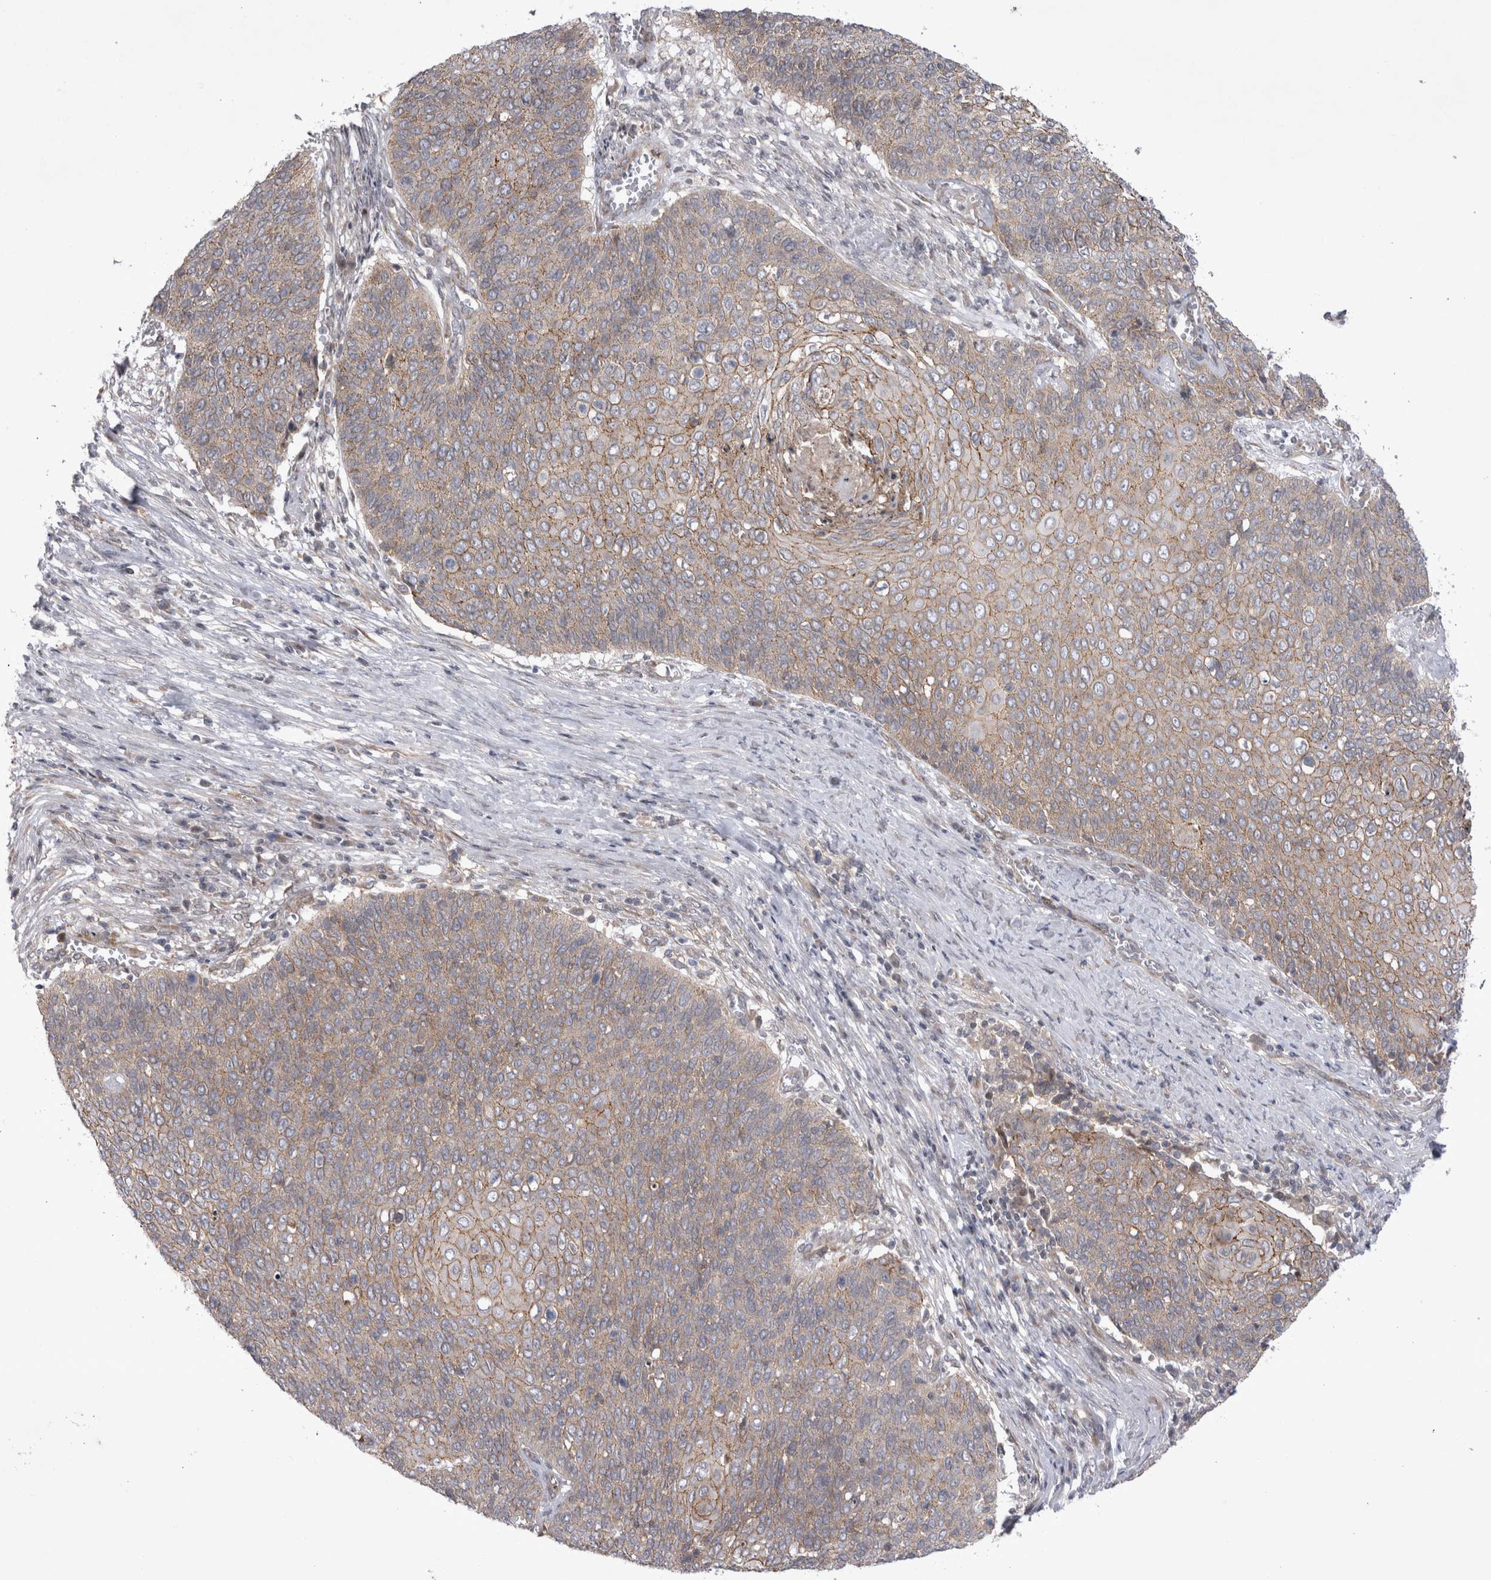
{"staining": {"intensity": "weak", "quantity": "25%-75%", "location": "cytoplasmic/membranous"}, "tissue": "cervical cancer", "cell_type": "Tumor cells", "image_type": "cancer", "snomed": [{"axis": "morphology", "description": "Squamous cell carcinoma, NOS"}, {"axis": "topography", "description": "Cervix"}], "caption": "A photomicrograph of human cervical cancer (squamous cell carcinoma) stained for a protein exhibits weak cytoplasmic/membranous brown staining in tumor cells.", "gene": "NENF", "patient": {"sex": "female", "age": 39}}